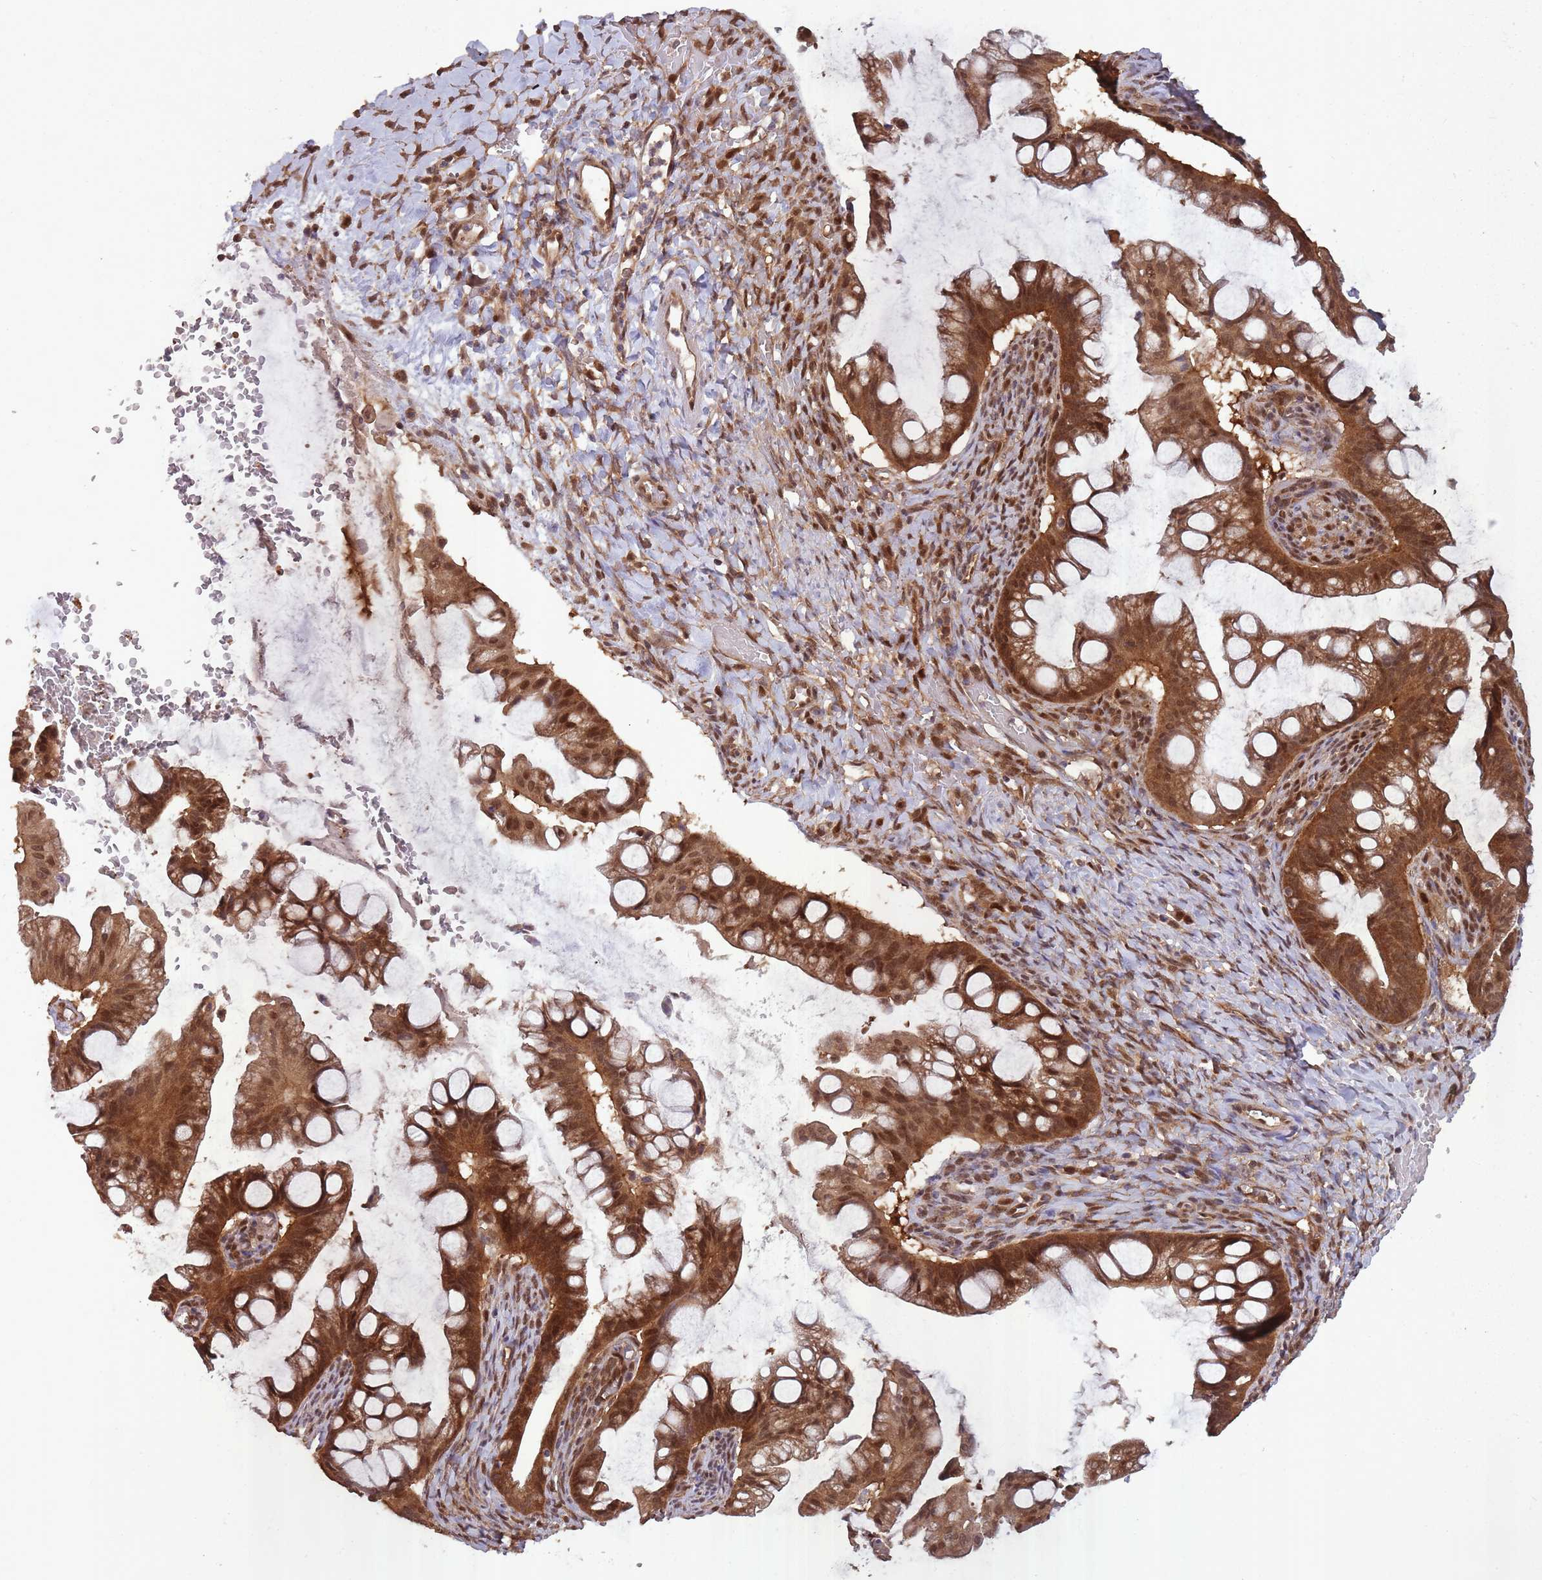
{"staining": {"intensity": "strong", "quantity": ">75%", "location": "cytoplasmic/membranous,nuclear"}, "tissue": "ovarian cancer", "cell_type": "Tumor cells", "image_type": "cancer", "snomed": [{"axis": "morphology", "description": "Cystadenocarcinoma, mucinous, NOS"}, {"axis": "topography", "description": "Ovary"}], "caption": "Protein staining demonstrates strong cytoplasmic/membranous and nuclear expression in about >75% of tumor cells in mucinous cystadenocarcinoma (ovarian). (brown staining indicates protein expression, while blue staining denotes nuclei).", "gene": "PPP6R3", "patient": {"sex": "female", "age": 73}}